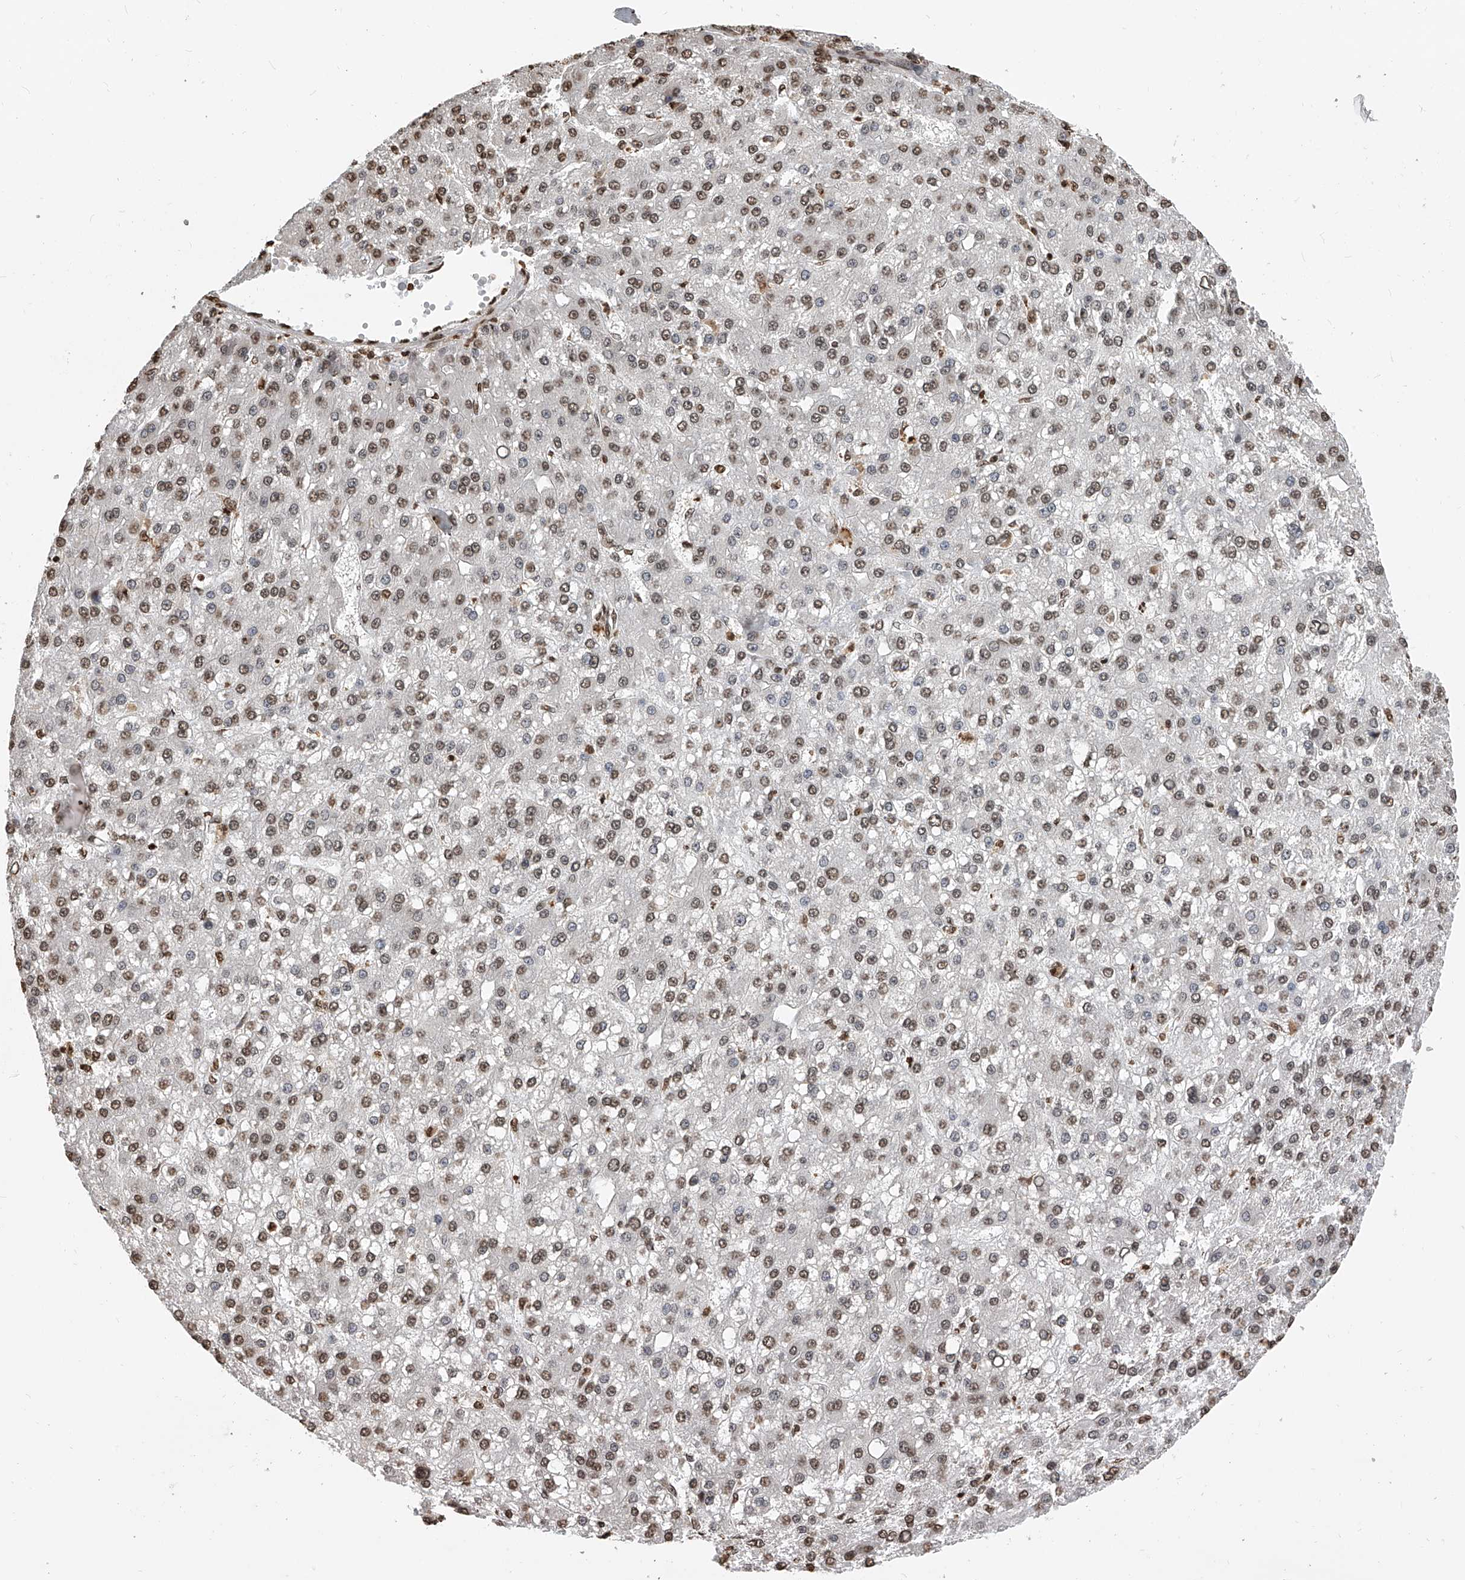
{"staining": {"intensity": "moderate", "quantity": ">75%", "location": "nuclear"}, "tissue": "liver cancer", "cell_type": "Tumor cells", "image_type": "cancer", "snomed": [{"axis": "morphology", "description": "Carcinoma, Hepatocellular, NOS"}, {"axis": "topography", "description": "Liver"}], "caption": "Protein analysis of liver cancer (hepatocellular carcinoma) tissue reveals moderate nuclear expression in about >75% of tumor cells.", "gene": "CFAP410", "patient": {"sex": "male", "age": 67}}